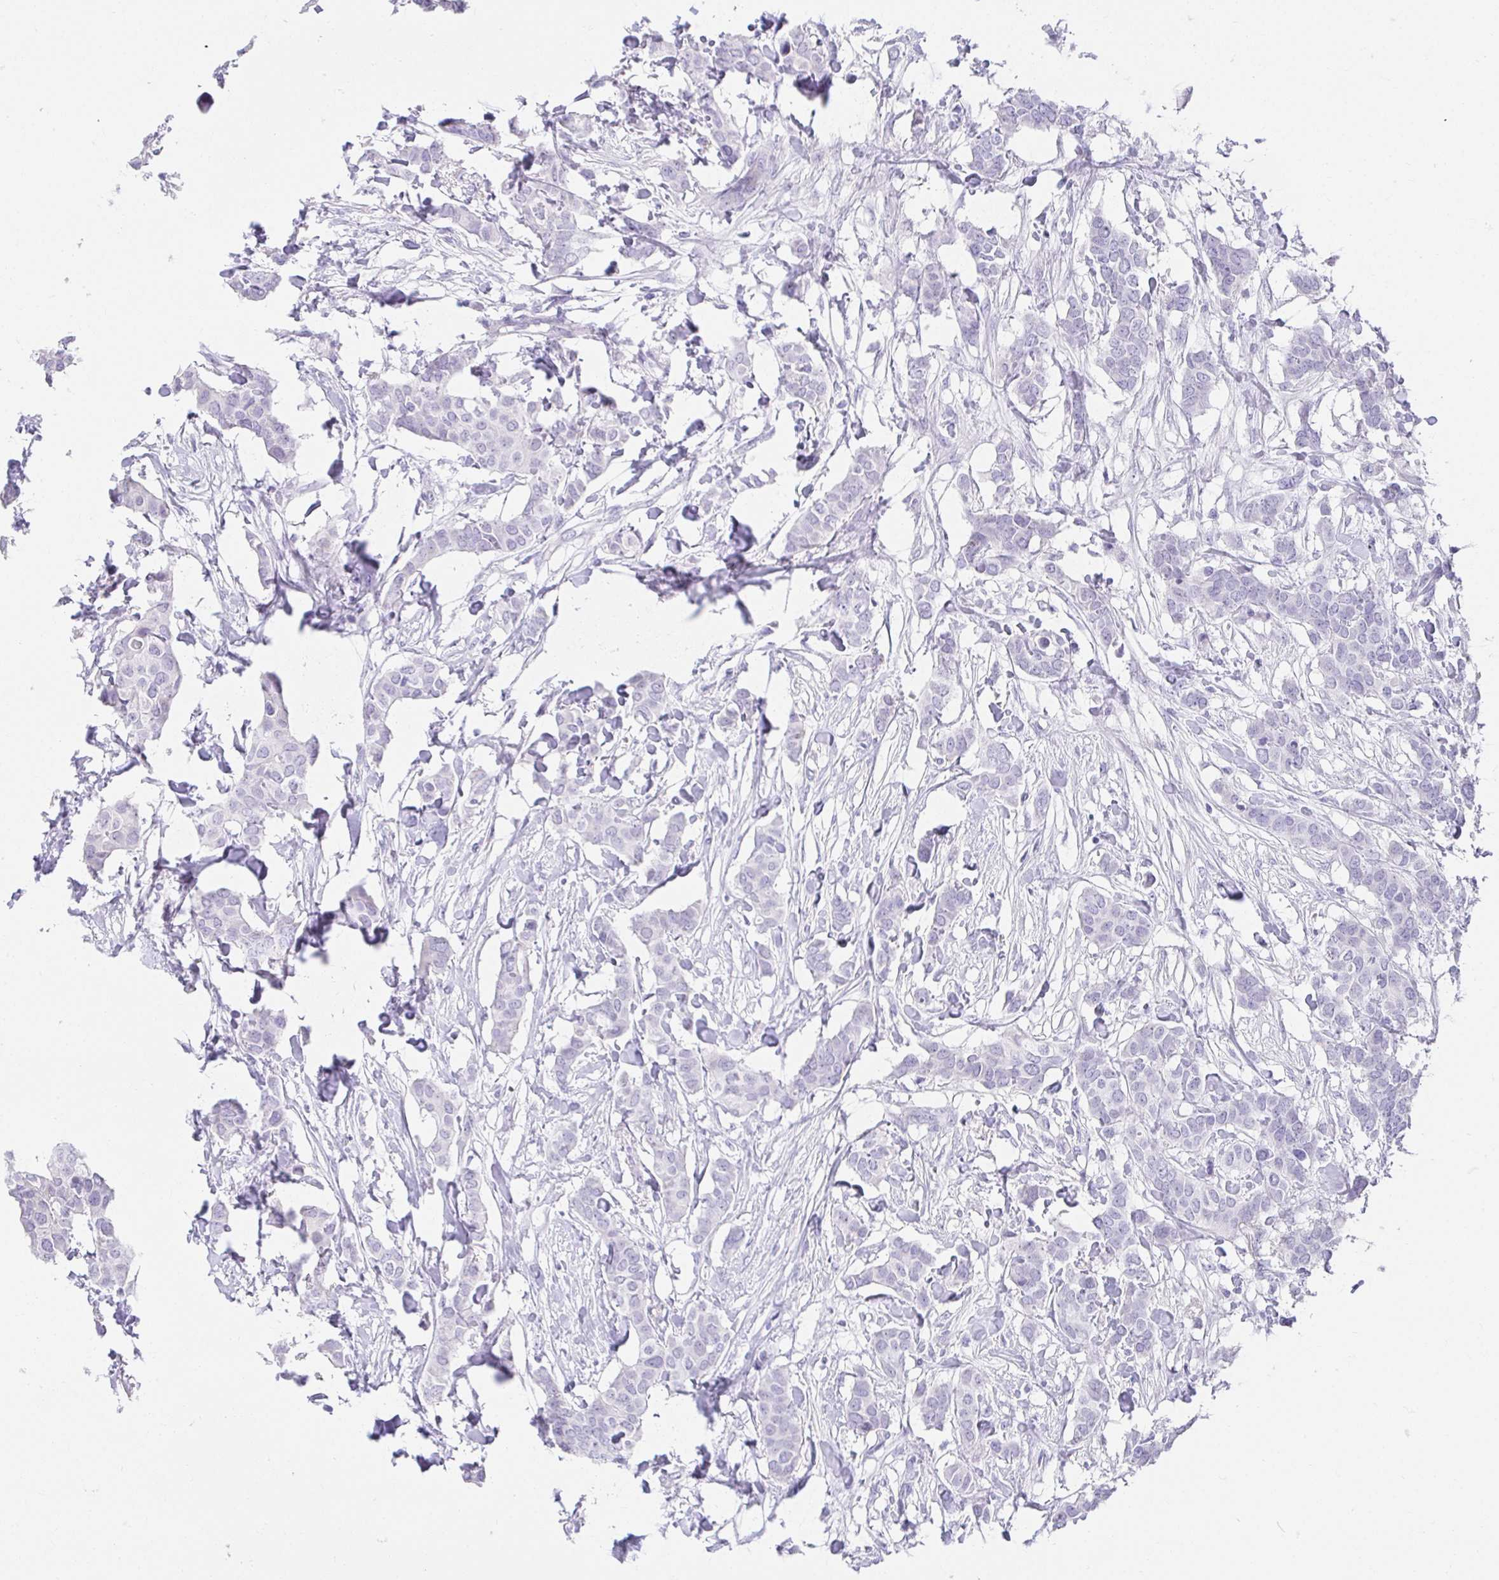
{"staining": {"intensity": "negative", "quantity": "none", "location": "none"}, "tissue": "breast cancer", "cell_type": "Tumor cells", "image_type": "cancer", "snomed": [{"axis": "morphology", "description": "Duct carcinoma"}, {"axis": "topography", "description": "Breast"}], "caption": "An IHC photomicrograph of breast cancer (invasive ductal carcinoma) is shown. There is no staining in tumor cells of breast cancer (invasive ductal carcinoma).", "gene": "VGLL1", "patient": {"sex": "female", "age": 62}}